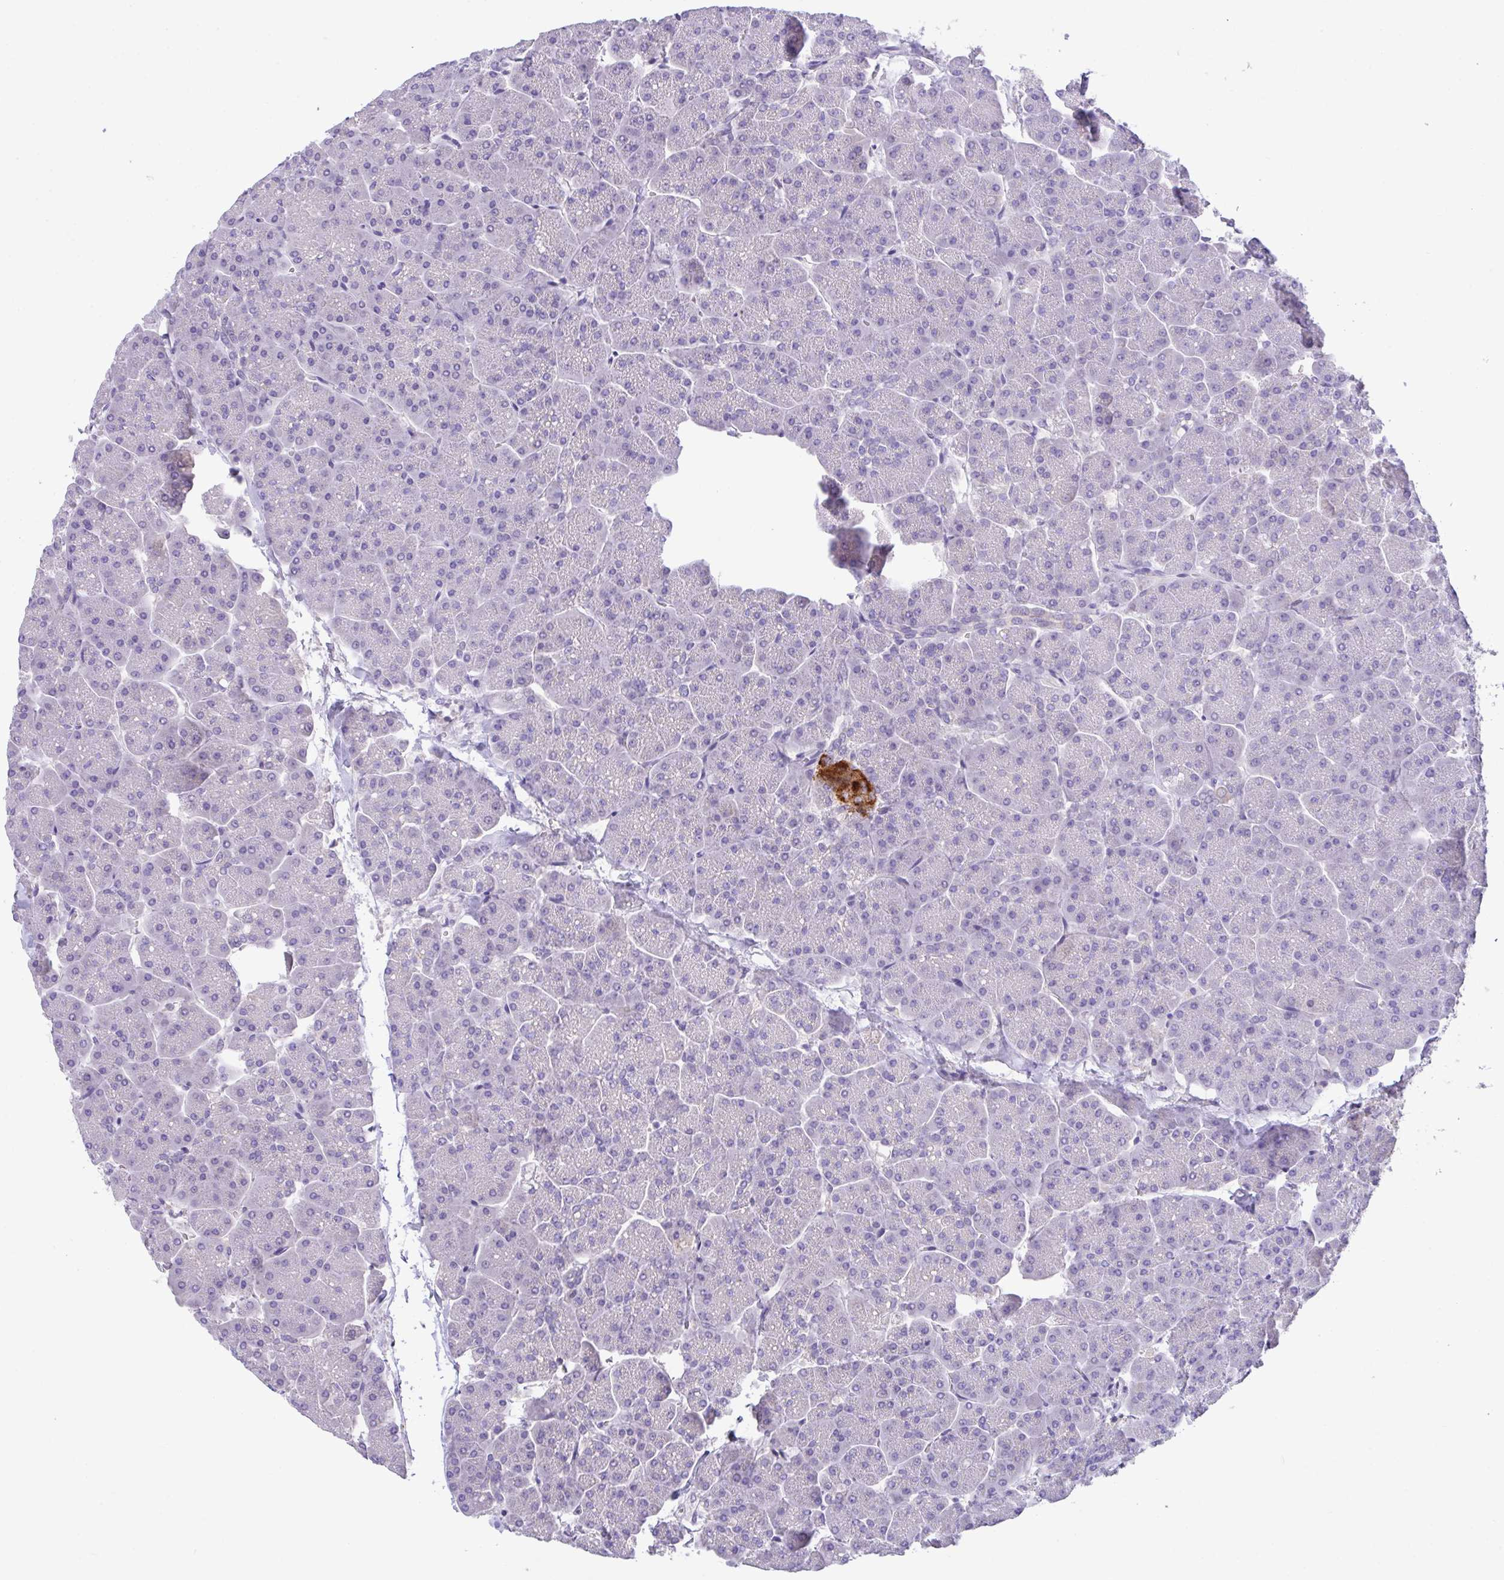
{"staining": {"intensity": "negative", "quantity": "none", "location": "none"}, "tissue": "pancreas", "cell_type": "Exocrine glandular cells", "image_type": "normal", "snomed": [{"axis": "morphology", "description": "Normal tissue, NOS"}, {"axis": "topography", "description": "Pancreas"}, {"axis": "topography", "description": "Peripheral nerve tissue"}], "caption": "Immunohistochemical staining of normal human pancreas exhibits no significant staining in exocrine glandular cells.", "gene": "CA10", "patient": {"sex": "male", "age": 54}}